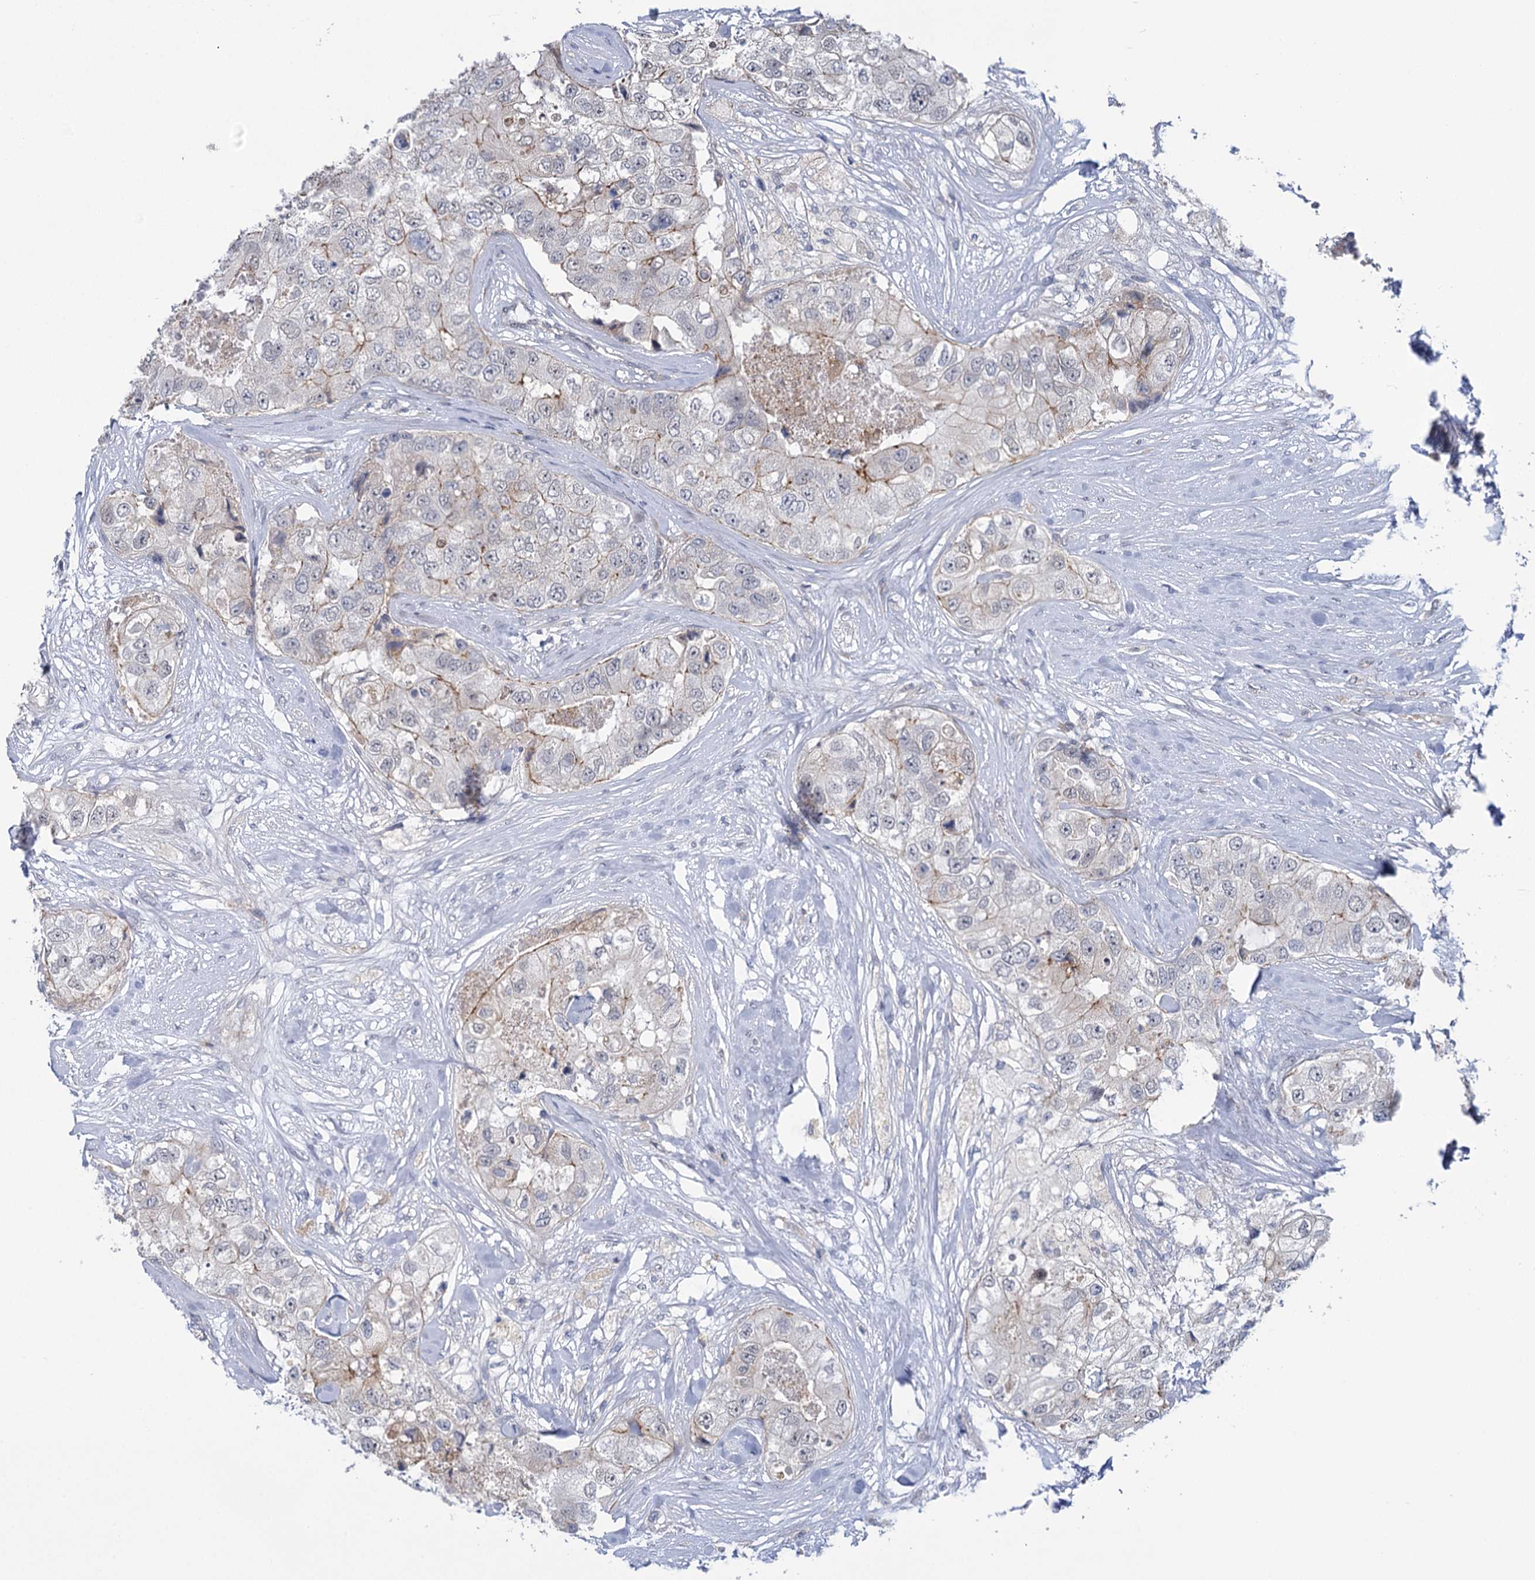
{"staining": {"intensity": "moderate", "quantity": "<25%", "location": "cytoplasmic/membranous"}, "tissue": "breast cancer", "cell_type": "Tumor cells", "image_type": "cancer", "snomed": [{"axis": "morphology", "description": "Duct carcinoma"}, {"axis": "topography", "description": "Breast"}], "caption": "This image reveals IHC staining of breast cancer, with low moderate cytoplasmic/membranous positivity in approximately <25% of tumor cells.", "gene": "MBLAC2", "patient": {"sex": "female", "age": 62}}